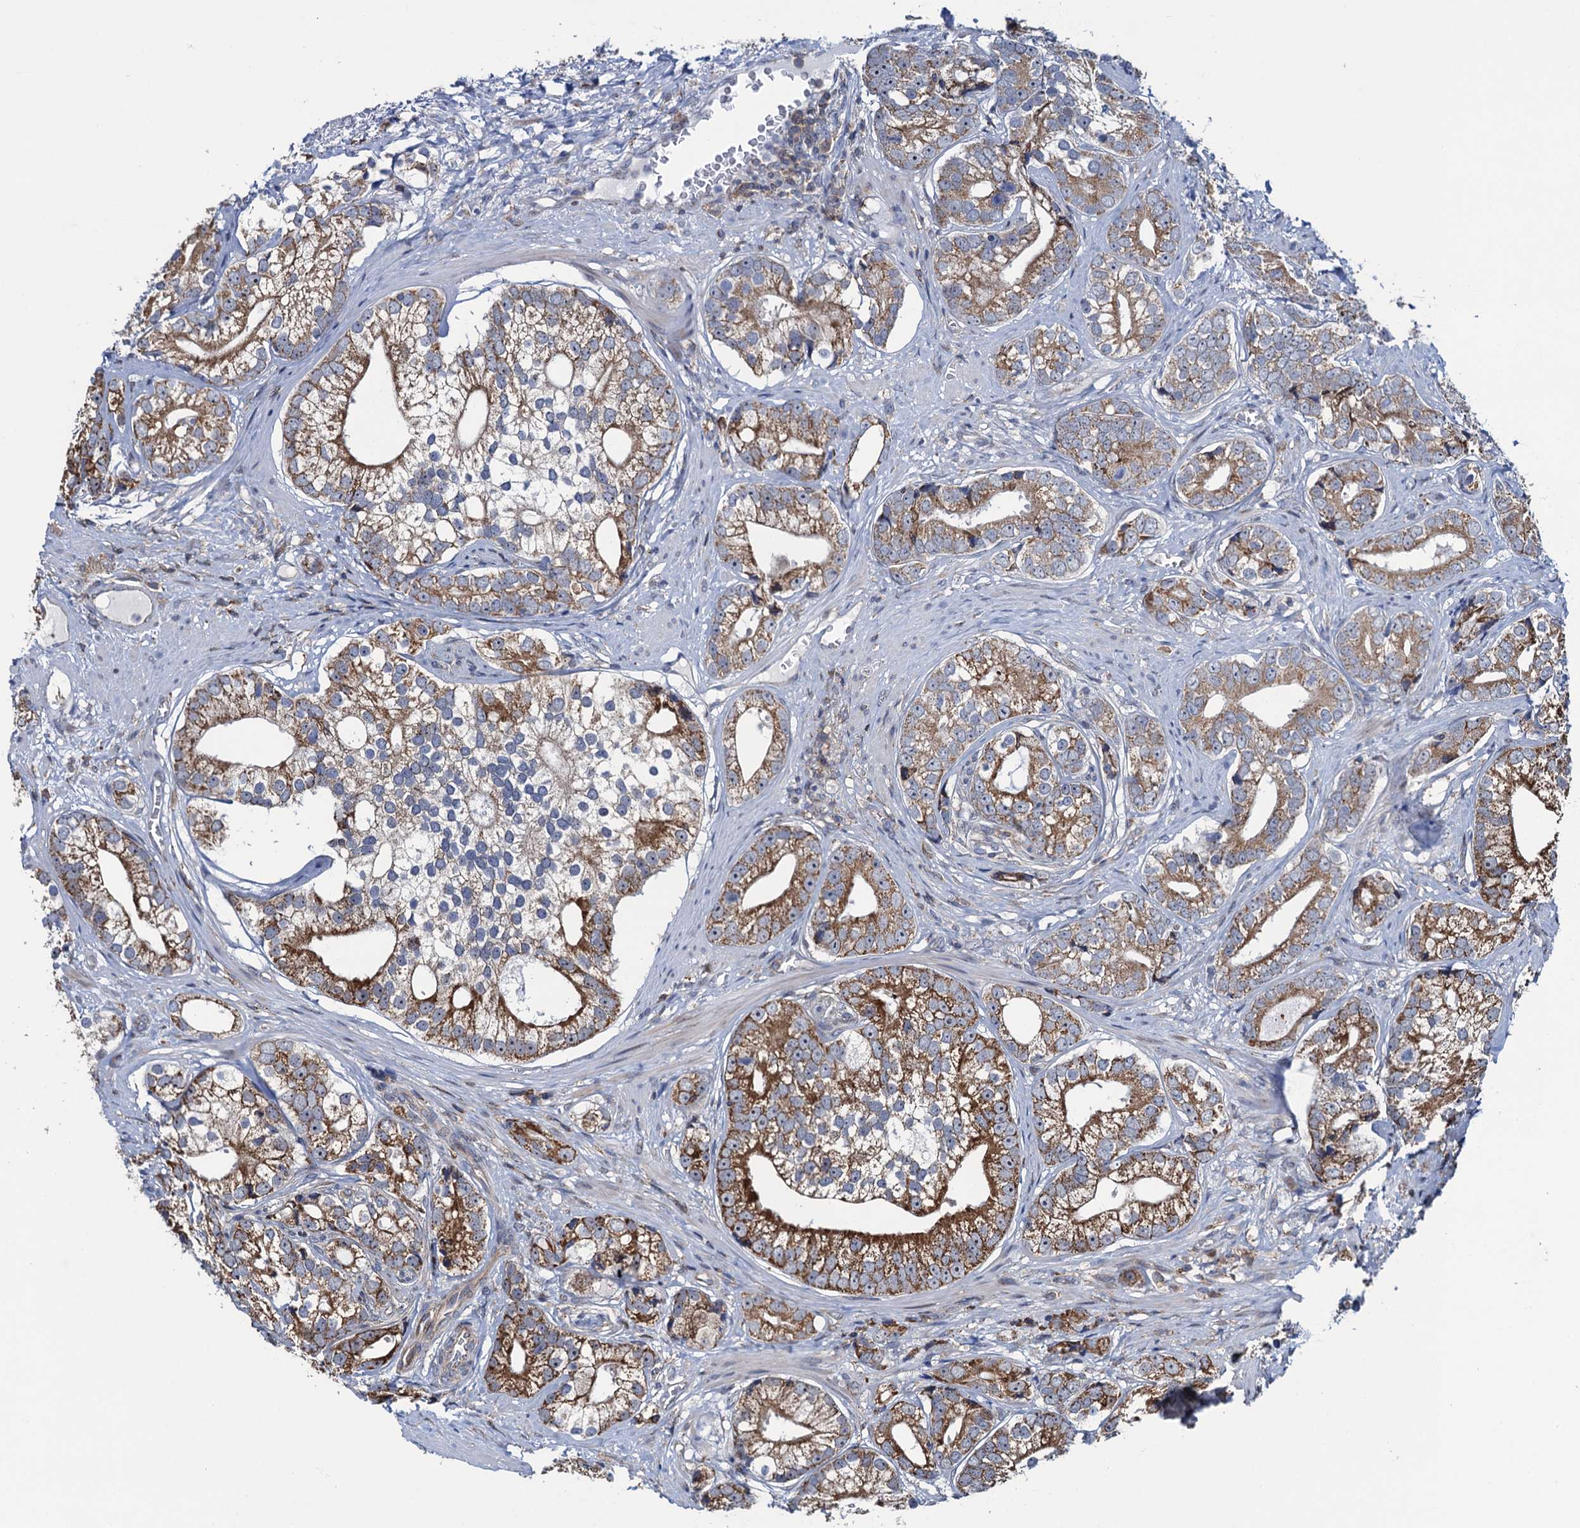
{"staining": {"intensity": "moderate", "quantity": ">75%", "location": "cytoplasmic/membranous"}, "tissue": "prostate cancer", "cell_type": "Tumor cells", "image_type": "cancer", "snomed": [{"axis": "morphology", "description": "Adenocarcinoma, High grade"}, {"axis": "topography", "description": "Prostate"}], "caption": "Tumor cells display medium levels of moderate cytoplasmic/membranous staining in about >75% of cells in human prostate adenocarcinoma (high-grade).", "gene": "CCDC102A", "patient": {"sex": "male", "age": 75}}